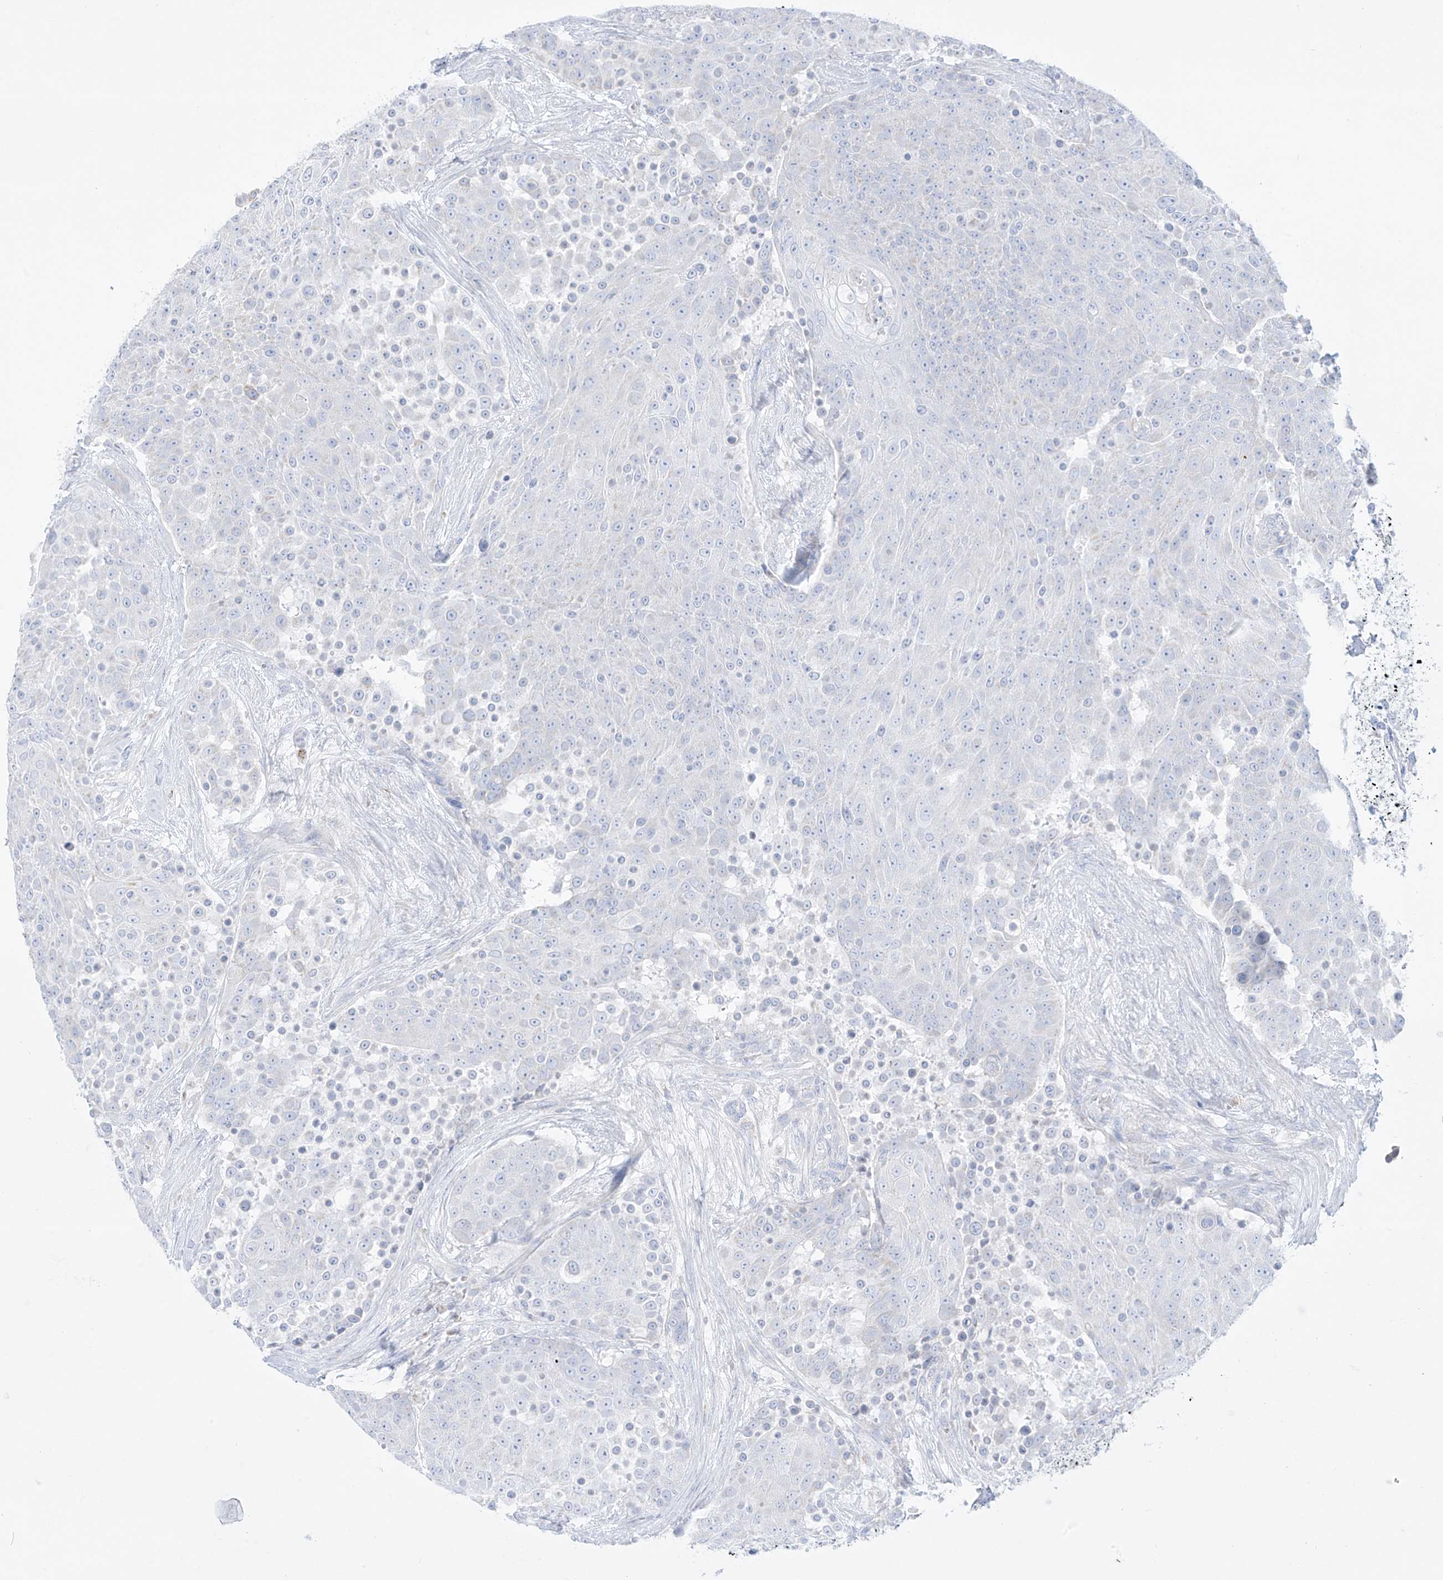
{"staining": {"intensity": "negative", "quantity": "none", "location": "none"}, "tissue": "urothelial cancer", "cell_type": "Tumor cells", "image_type": "cancer", "snomed": [{"axis": "morphology", "description": "Urothelial carcinoma, High grade"}, {"axis": "topography", "description": "Urinary bladder"}], "caption": "This is an IHC histopathology image of human urothelial cancer. There is no positivity in tumor cells.", "gene": "SLC26A3", "patient": {"sex": "female", "age": 63}}